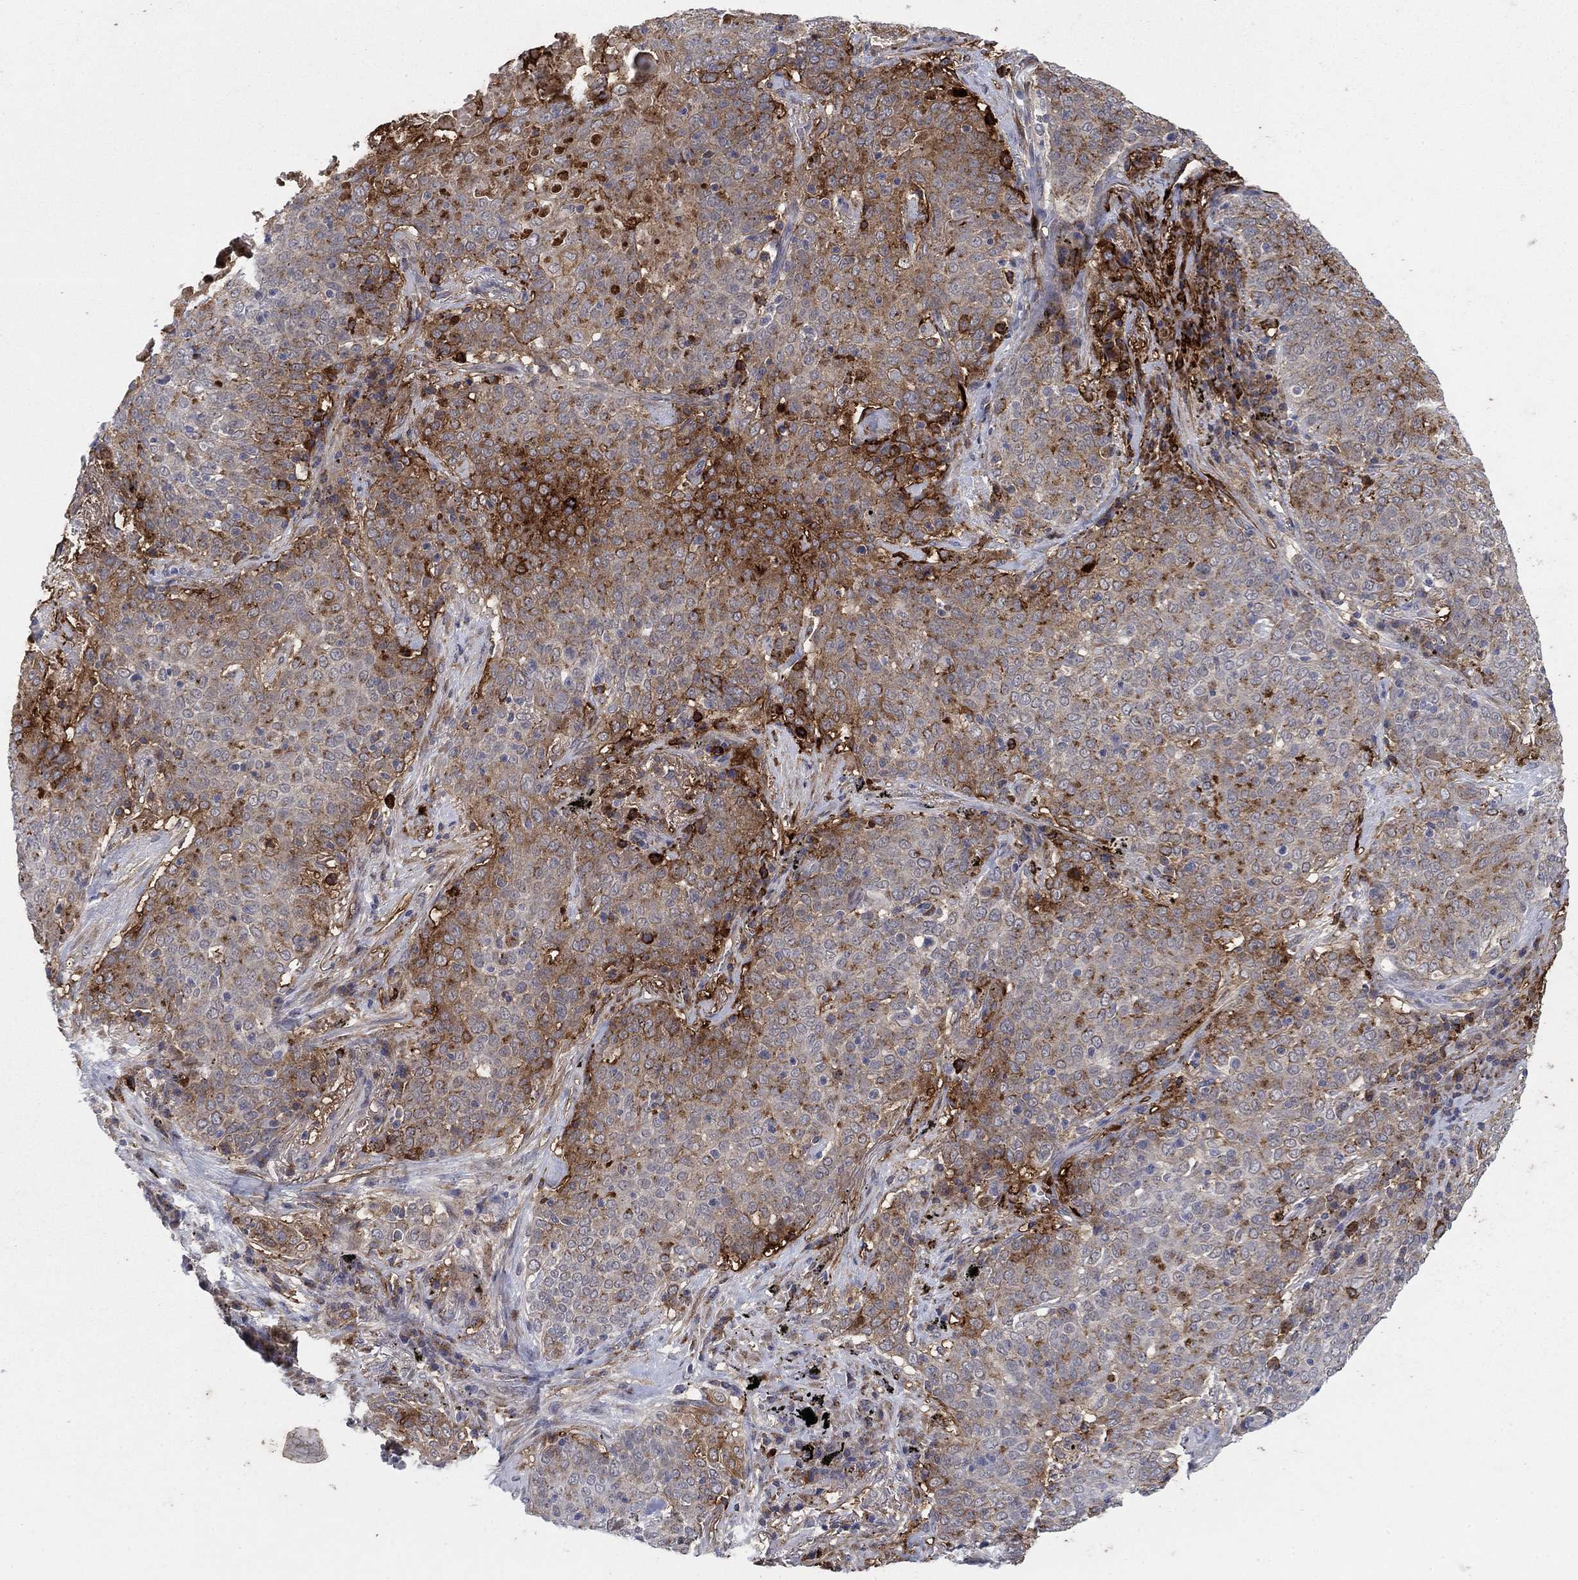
{"staining": {"intensity": "negative", "quantity": "none", "location": "none"}, "tissue": "lung cancer", "cell_type": "Tumor cells", "image_type": "cancer", "snomed": [{"axis": "morphology", "description": "Squamous cell carcinoma, NOS"}, {"axis": "topography", "description": "Lung"}], "caption": "There is no significant staining in tumor cells of squamous cell carcinoma (lung).", "gene": "SDC1", "patient": {"sex": "male", "age": 82}}